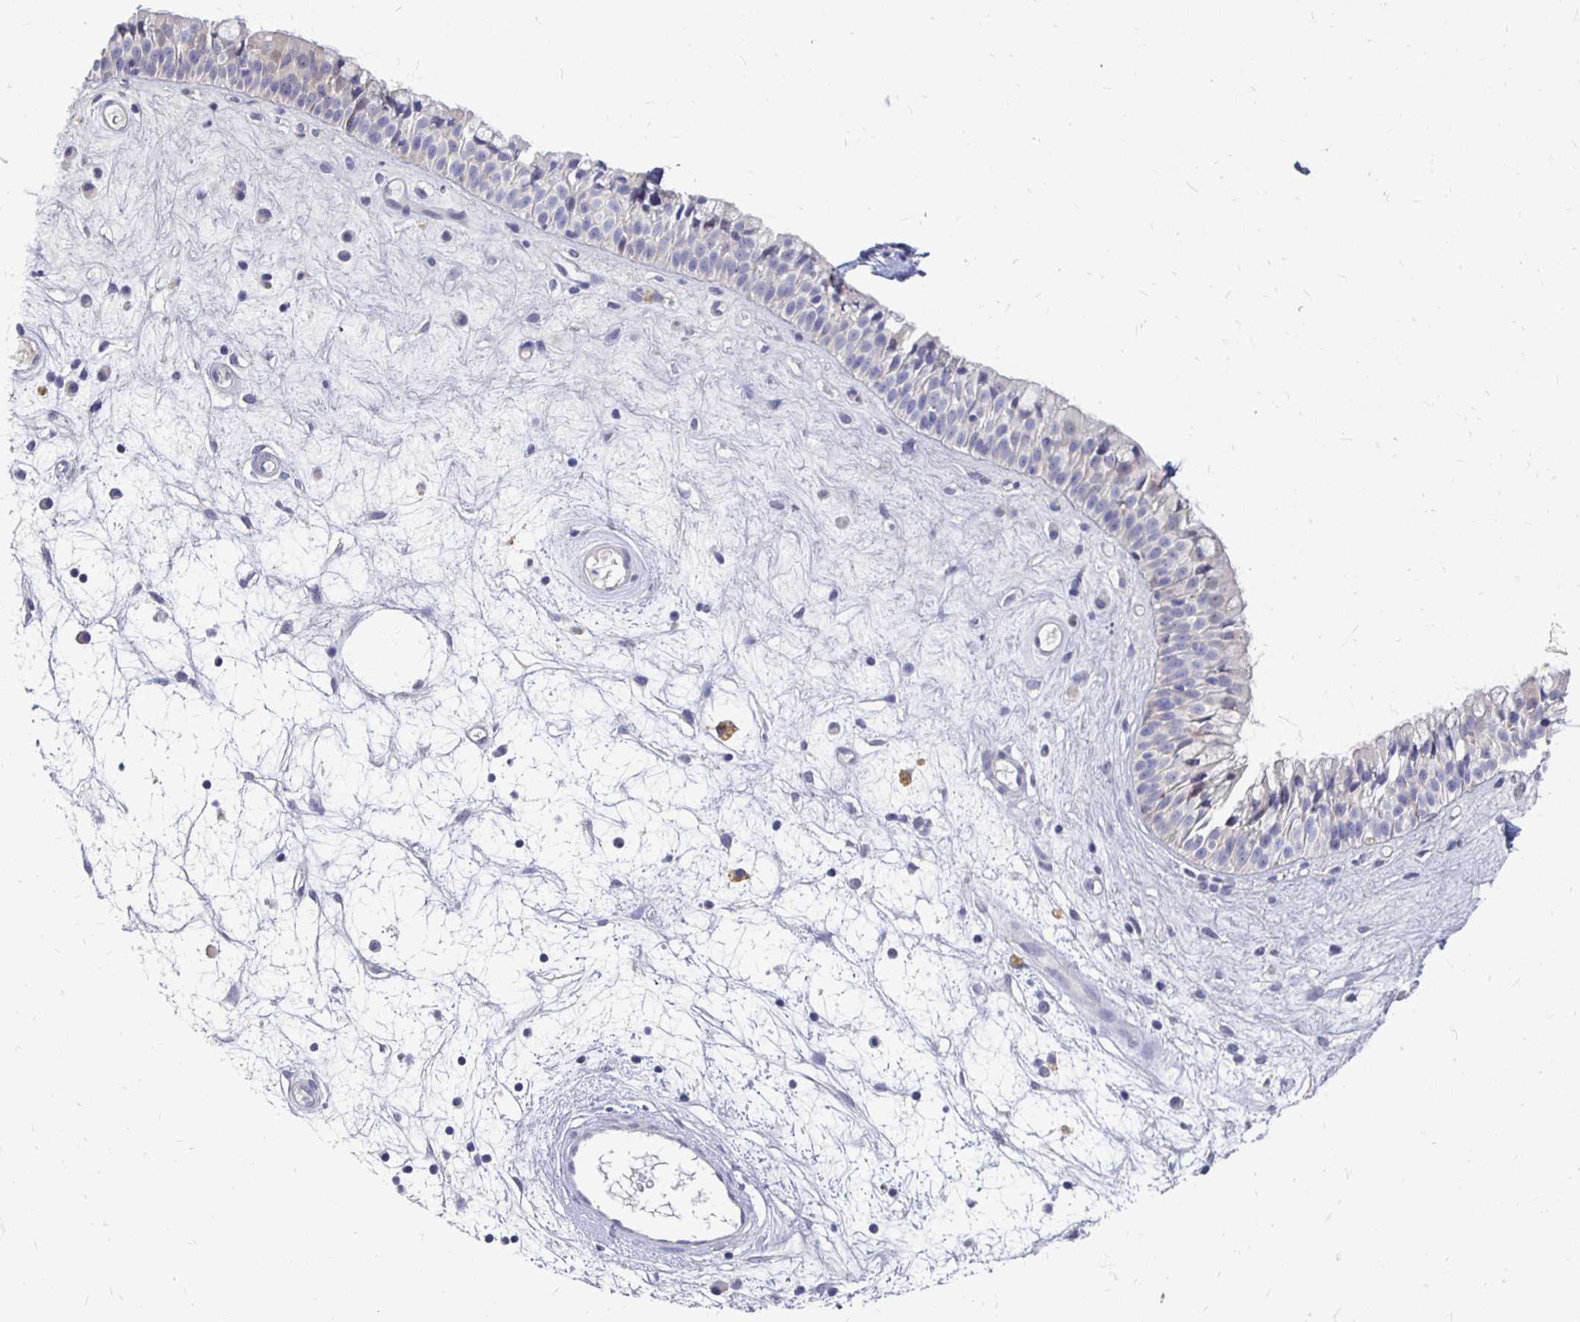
{"staining": {"intensity": "weak", "quantity": "<25%", "location": "cytoplasmic/membranous"}, "tissue": "nasopharynx", "cell_type": "Respiratory epithelial cells", "image_type": "normal", "snomed": [{"axis": "morphology", "description": "Normal tissue, NOS"}, {"axis": "topography", "description": "Nasopharynx"}], "caption": "Human nasopharynx stained for a protein using immunohistochemistry (IHC) shows no positivity in respiratory epithelial cells.", "gene": "FKRP", "patient": {"sex": "male", "age": 69}}